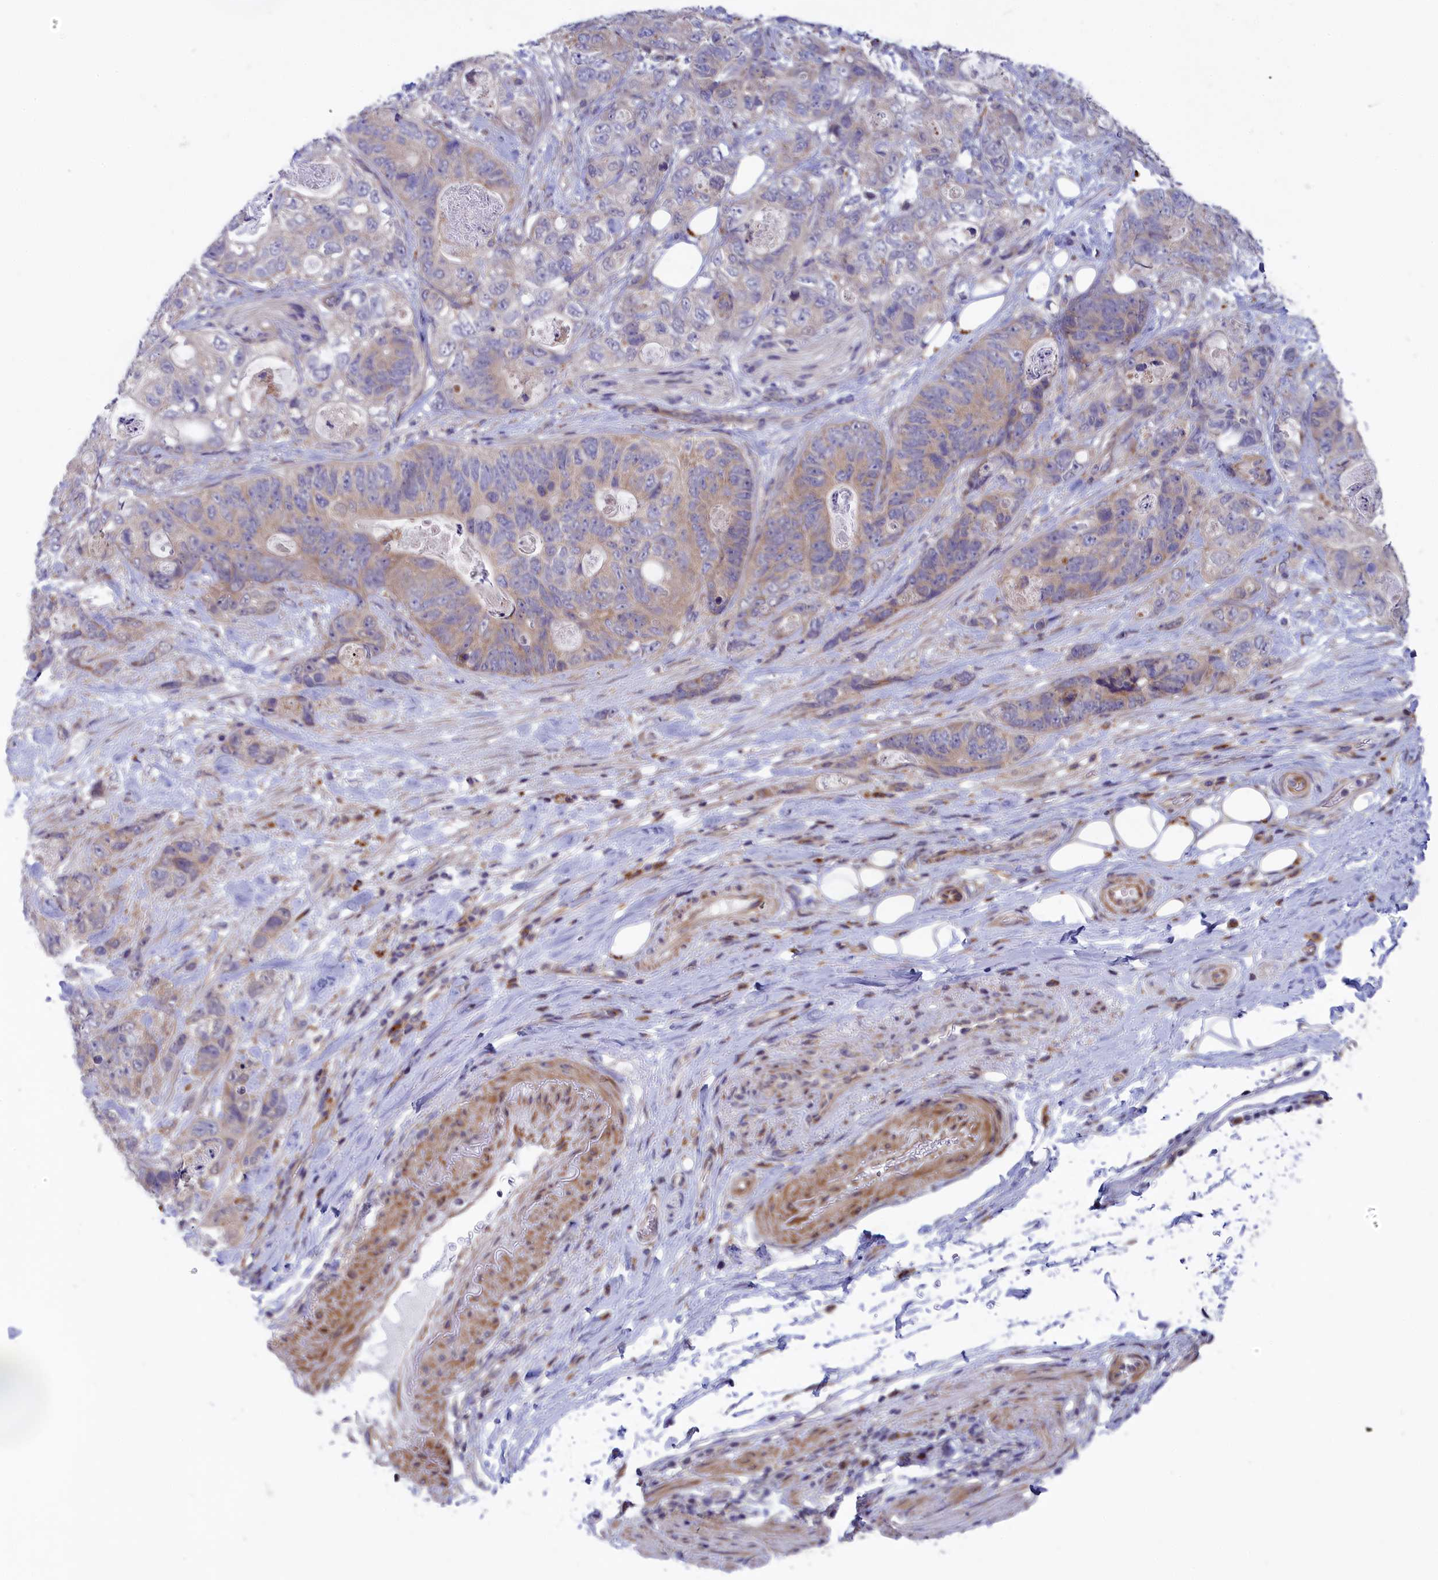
{"staining": {"intensity": "weak", "quantity": "<25%", "location": "cytoplasmic/membranous"}, "tissue": "stomach cancer", "cell_type": "Tumor cells", "image_type": "cancer", "snomed": [{"axis": "morphology", "description": "Normal tissue, NOS"}, {"axis": "morphology", "description": "Adenocarcinoma, NOS"}, {"axis": "topography", "description": "Stomach"}], "caption": "Stomach cancer (adenocarcinoma) stained for a protein using immunohistochemistry (IHC) reveals no positivity tumor cells.", "gene": "BLTP2", "patient": {"sex": "female", "age": 89}}